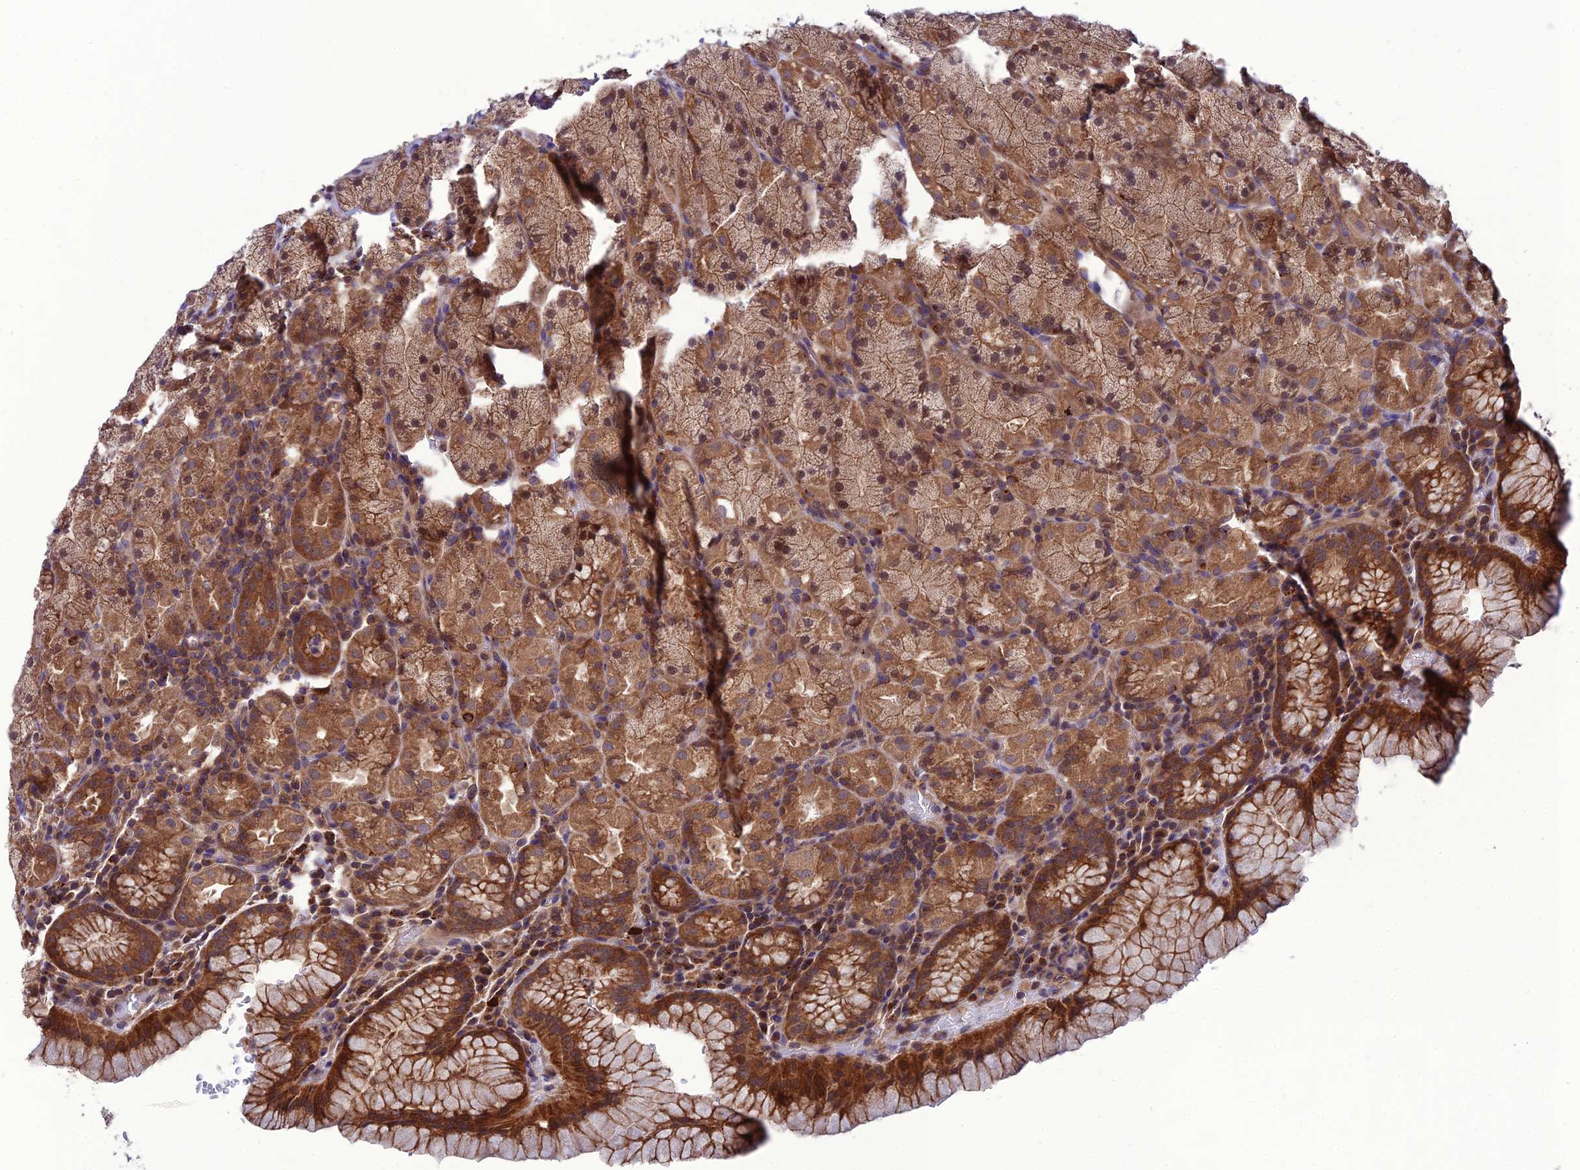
{"staining": {"intensity": "strong", "quantity": "25%-75%", "location": "cytoplasmic/membranous"}, "tissue": "stomach", "cell_type": "Glandular cells", "image_type": "normal", "snomed": [{"axis": "morphology", "description": "Normal tissue, NOS"}, {"axis": "topography", "description": "Stomach, upper"}, {"axis": "topography", "description": "Stomach, lower"}], "caption": "Immunohistochemistry (IHC) histopathology image of normal stomach: human stomach stained using IHC displays high levels of strong protein expression localized specifically in the cytoplasmic/membranous of glandular cells, appearing as a cytoplasmic/membranous brown color.", "gene": "PPIL3", "patient": {"sex": "male", "age": 80}}